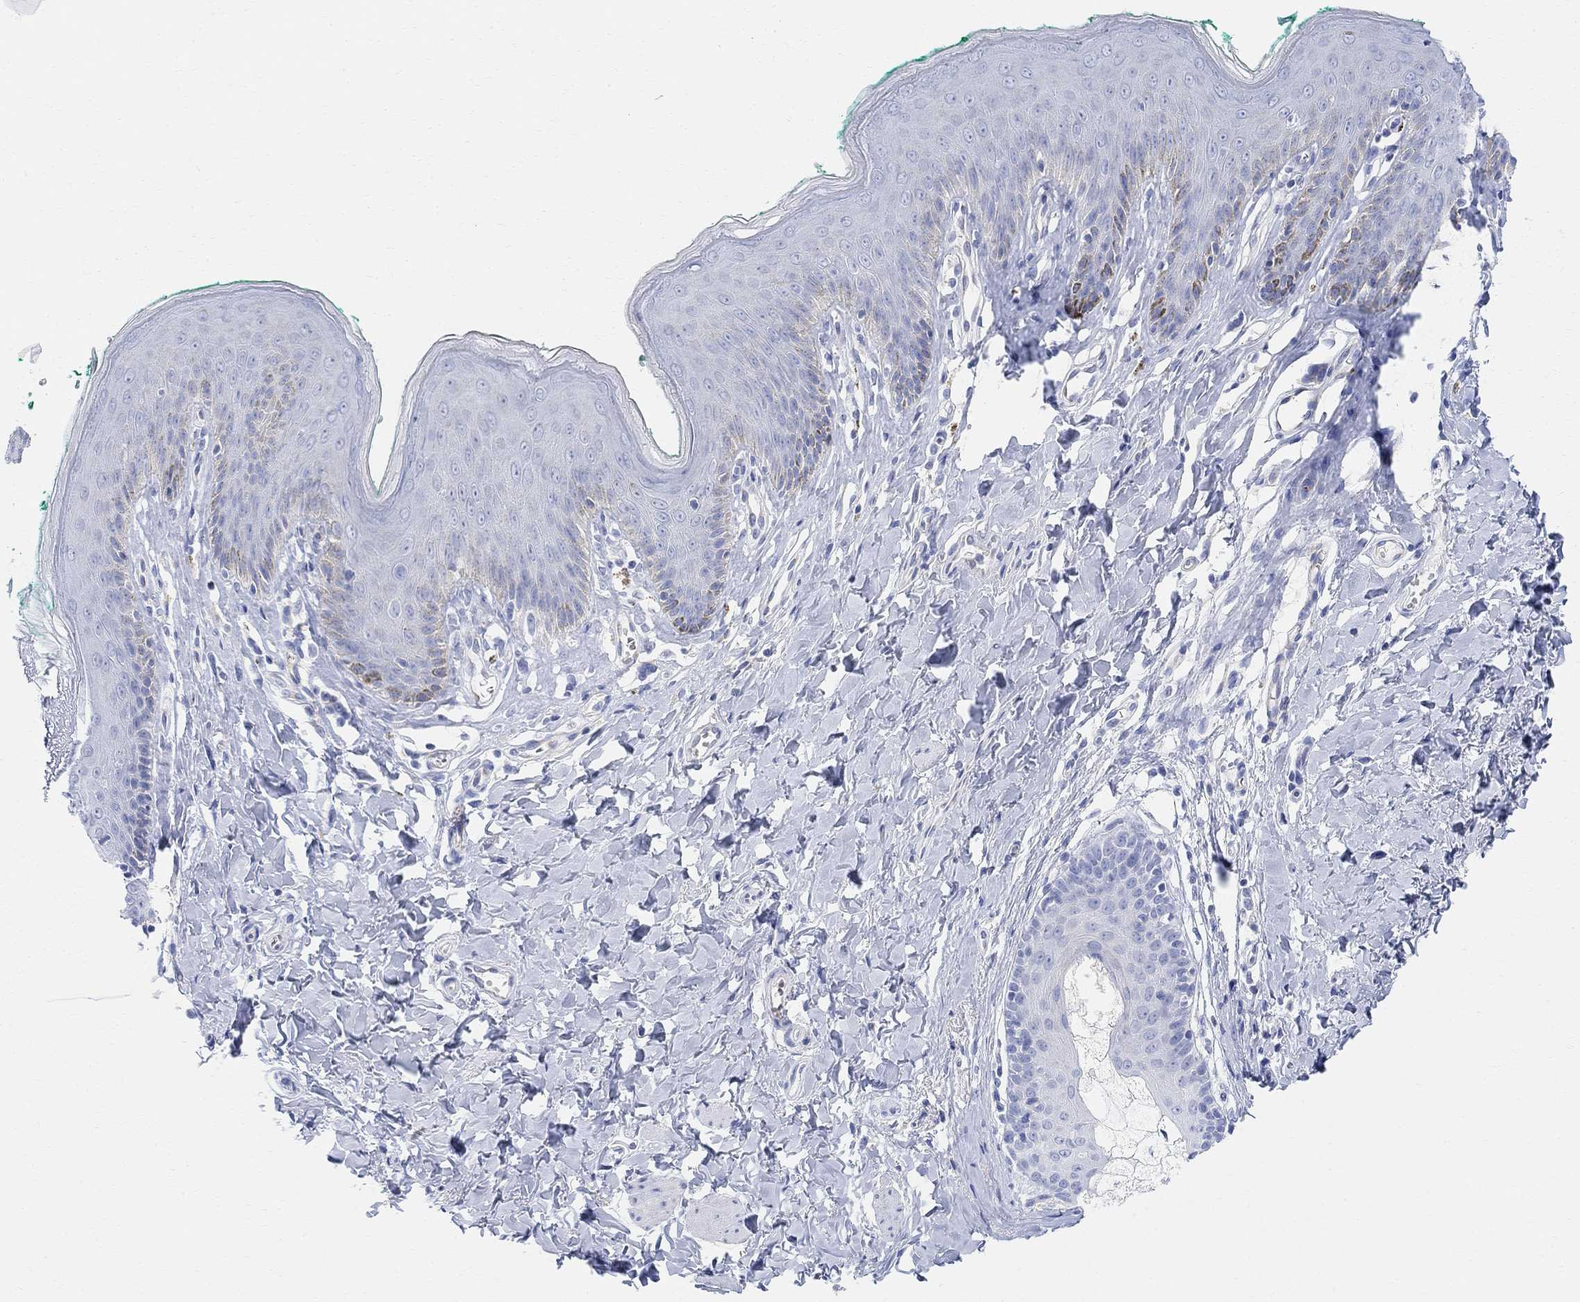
{"staining": {"intensity": "negative", "quantity": "none", "location": "none"}, "tissue": "skin", "cell_type": "Epidermal cells", "image_type": "normal", "snomed": [{"axis": "morphology", "description": "Normal tissue, NOS"}, {"axis": "topography", "description": "Vulva"}], "caption": "A photomicrograph of human skin is negative for staining in epidermal cells. (Immunohistochemistry, brightfield microscopy, high magnification).", "gene": "RETNLB", "patient": {"sex": "female", "age": 66}}